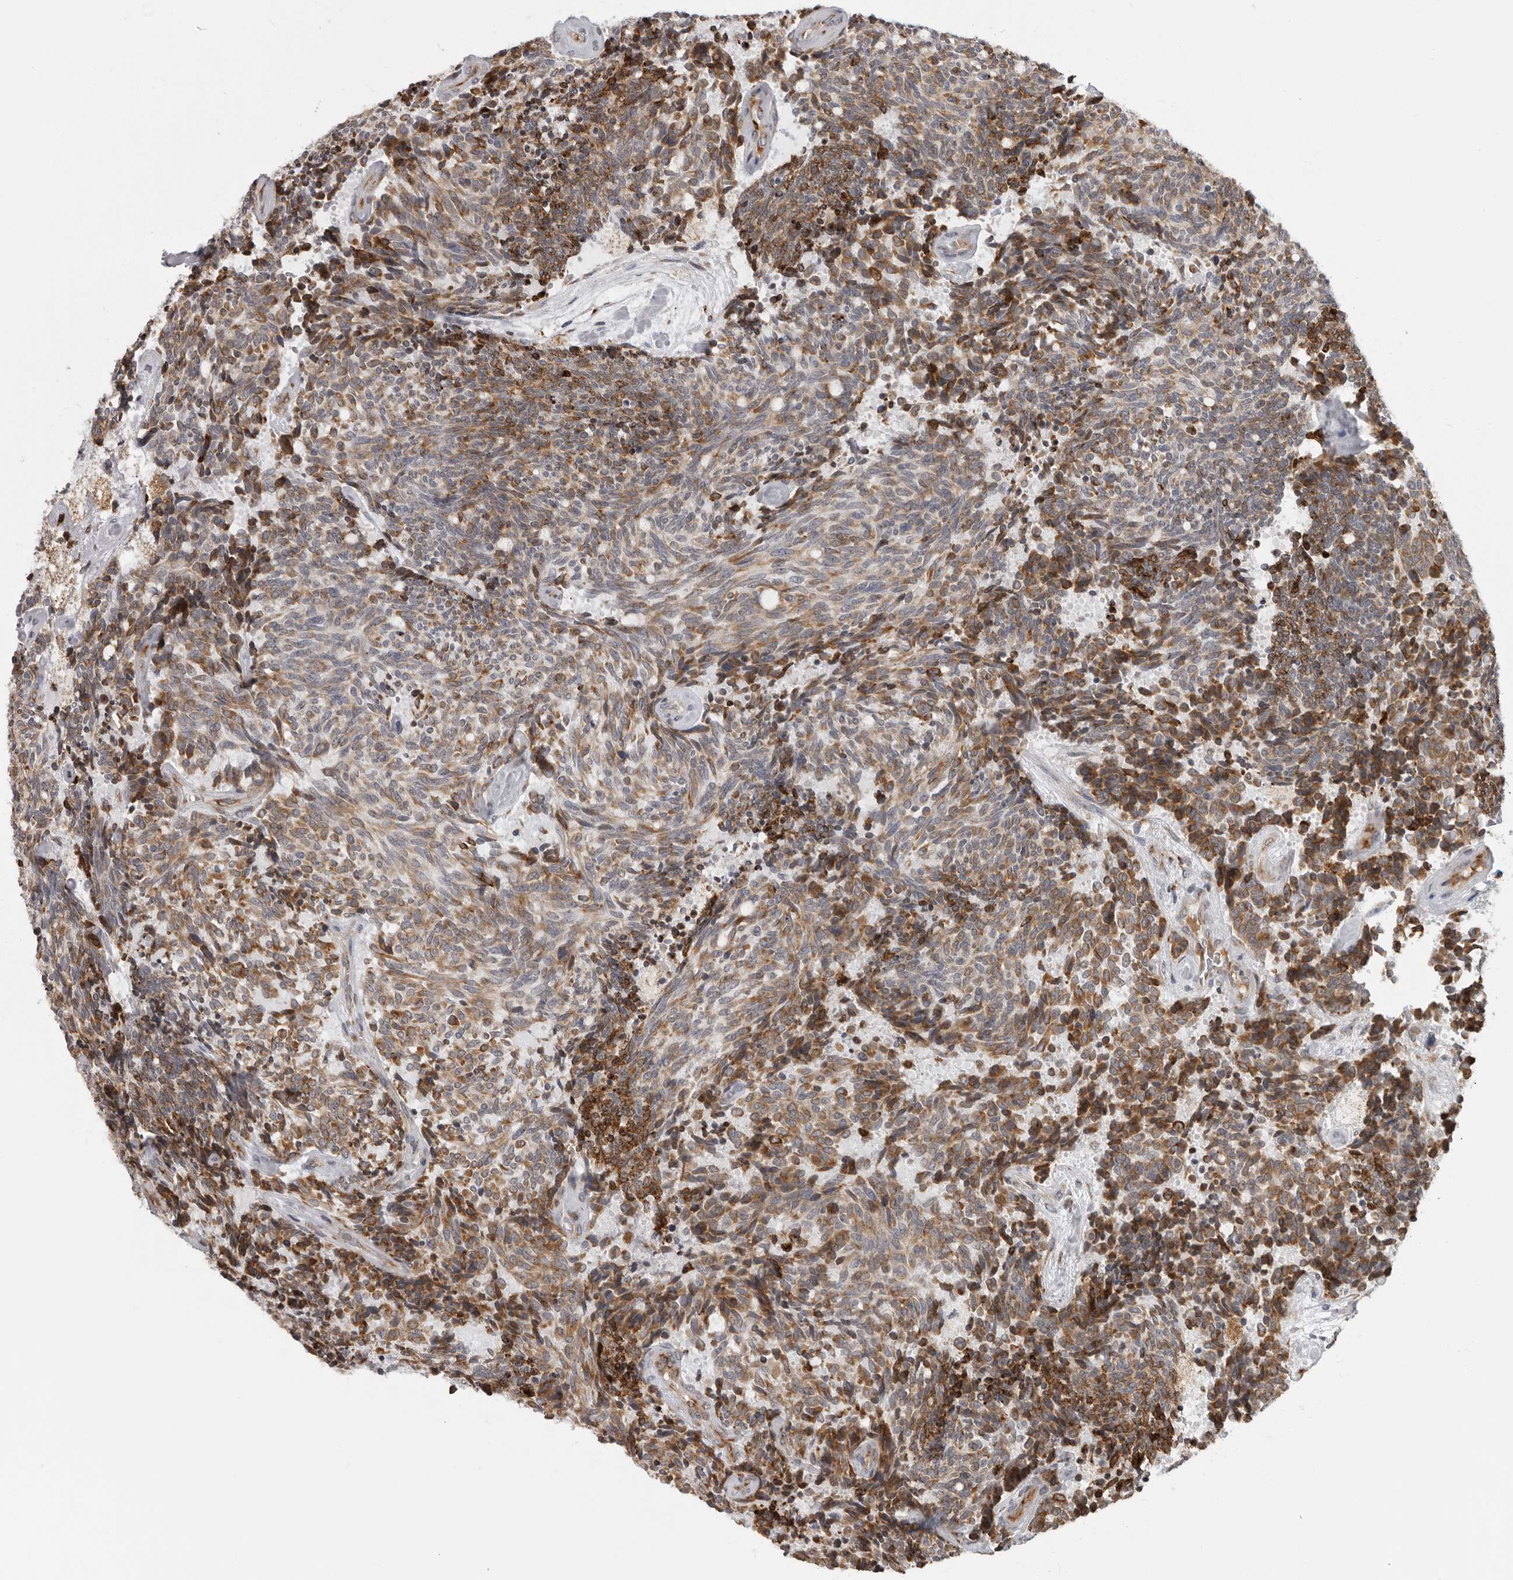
{"staining": {"intensity": "strong", "quantity": ">75%", "location": "cytoplasmic/membranous"}, "tissue": "carcinoid", "cell_type": "Tumor cells", "image_type": "cancer", "snomed": [{"axis": "morphology", "description": "Carcinoid, malignant, NOS"}, {"axis": "topography", "description": "Pancreas"}], "caption": "Malignant carcinoid stained with a protein marker shows strong staining in tumor cells.", "gene": "ALPK2", "patient": {"sex": "female", "age": 54}}